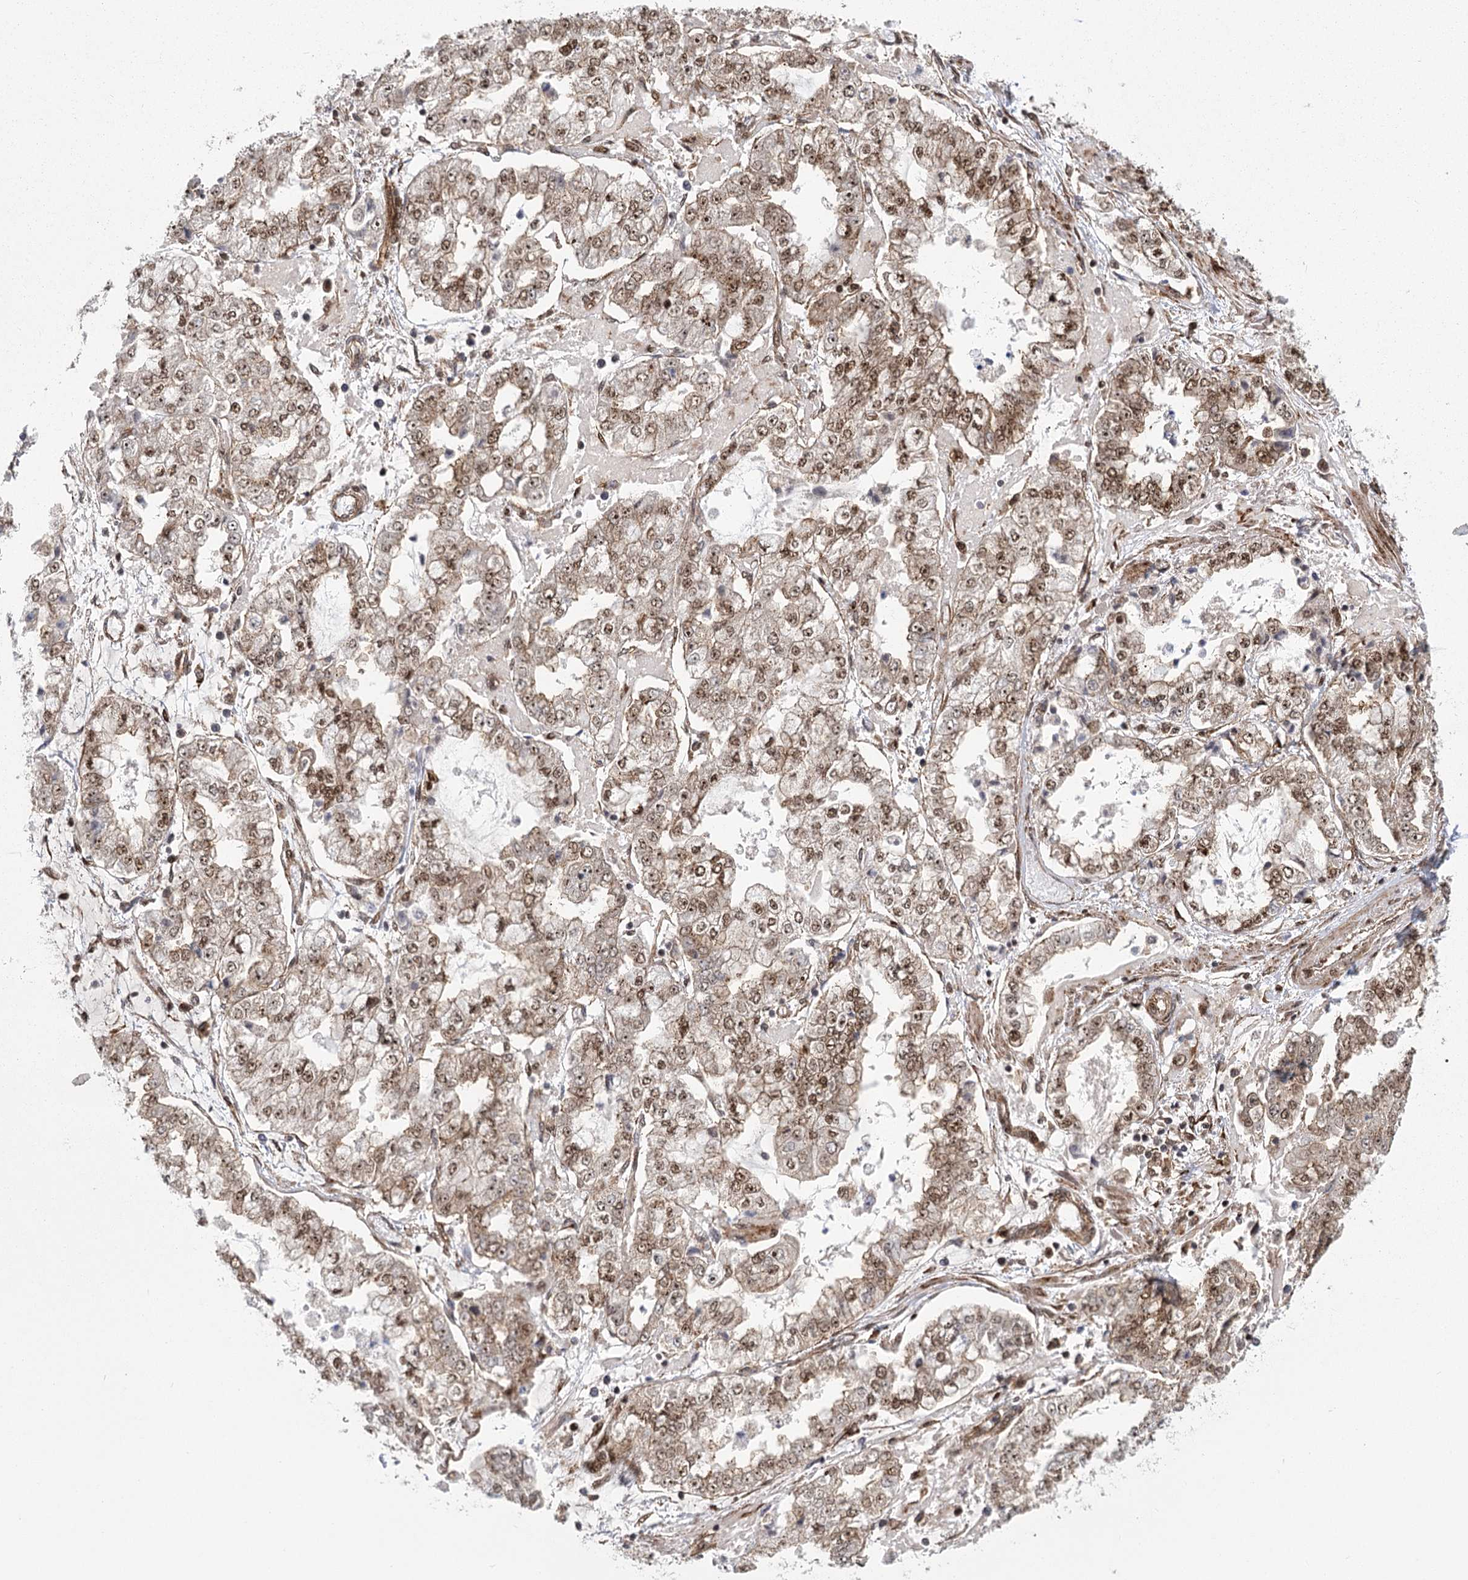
{"staining": {"intensity": "moderate", "quantity": ">75%", "location": "cytoplasmic/membranous,nuclear"}, "tissue": "stomach cancer", "cell_type": "Tumor cells", "image_type": "cancer", "snomed": [{"axis": "morphology", "description": "Adenocarcinoma, NOS"}, {"axis": "topography", "description": "Stomach"}], "caption": "A medium amount of moderate cytoplasmic/membranous and nuclear staining is seen in approximately >75% of tumor cells in stomach adenocarcinoma tissue. The staining was performed using DAB to visualize the protein expression in brown, while the nuclei were stained in blue with hematoxylin (Magnification: 20x).", "gene": "PARM1", "patient": {"sex": "male", "age": 76}}